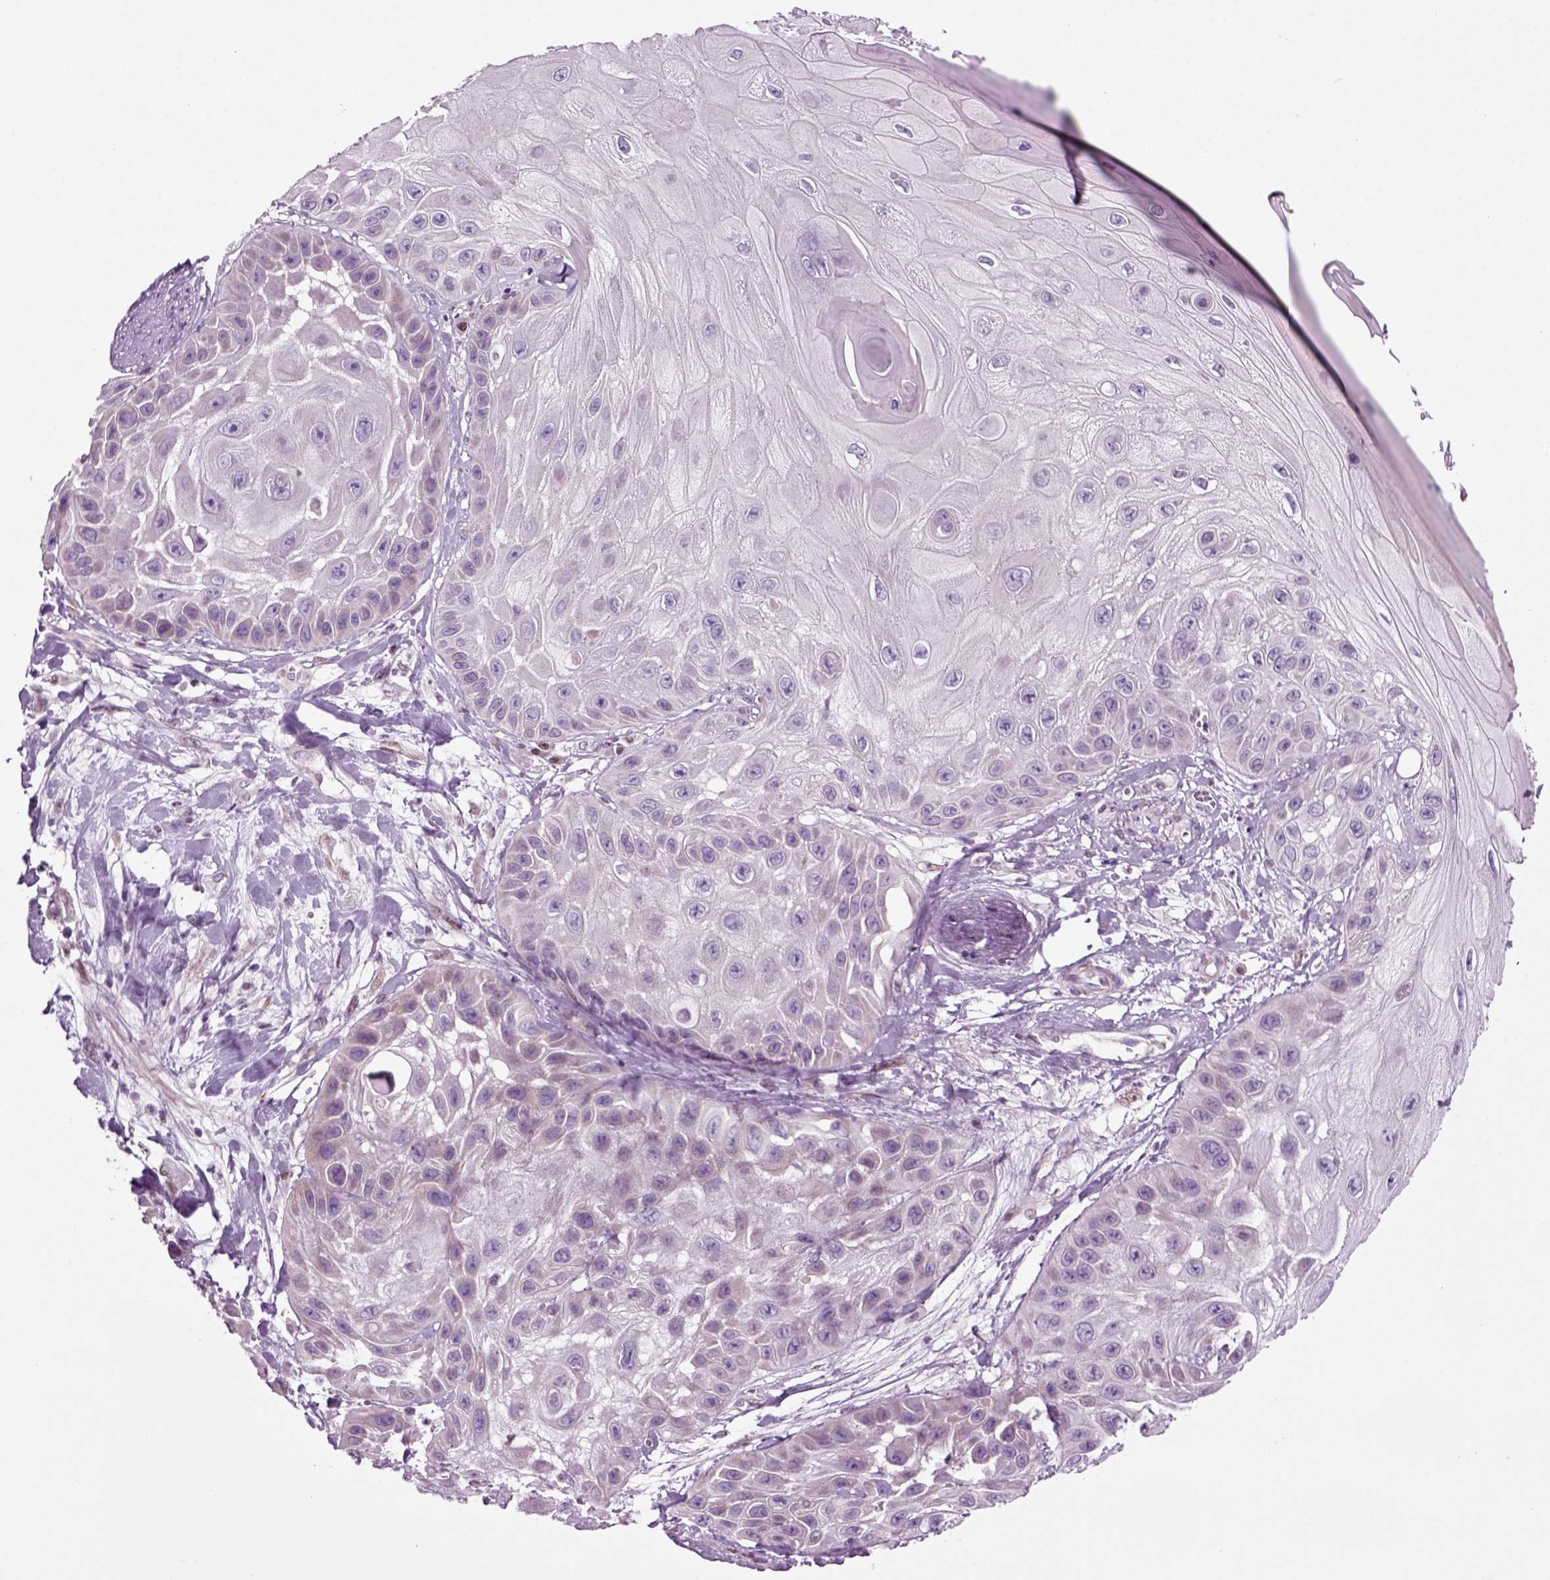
{"staining": {"intensity": "negative", "quantity": "none", "location": "none"}, "tissue": "skin cancer", "cell_type": "Tumor cells", "image_type": "cancer", "snomed": [{"axis": "morphology", "description": "Normal tissue, NOS"}, {"axis": "morphology", "description": "Squamous cell carcinoma, NOS"}, {"axis": "topography", "description": "Skin"}], "caption": "Immunohistochemical staining of human skin squamous cell carcinoma exhibits no significant expression in tumor cells. The staining was performed using DAB (3,3'-diaminobenzidine) to visualize the protein expression in brown, while the nuclei were stained in blue with hematoxylin (Magnification: 20x).", "gene": "ARID3A", "patient": {"sex": "male", "age": 79}}